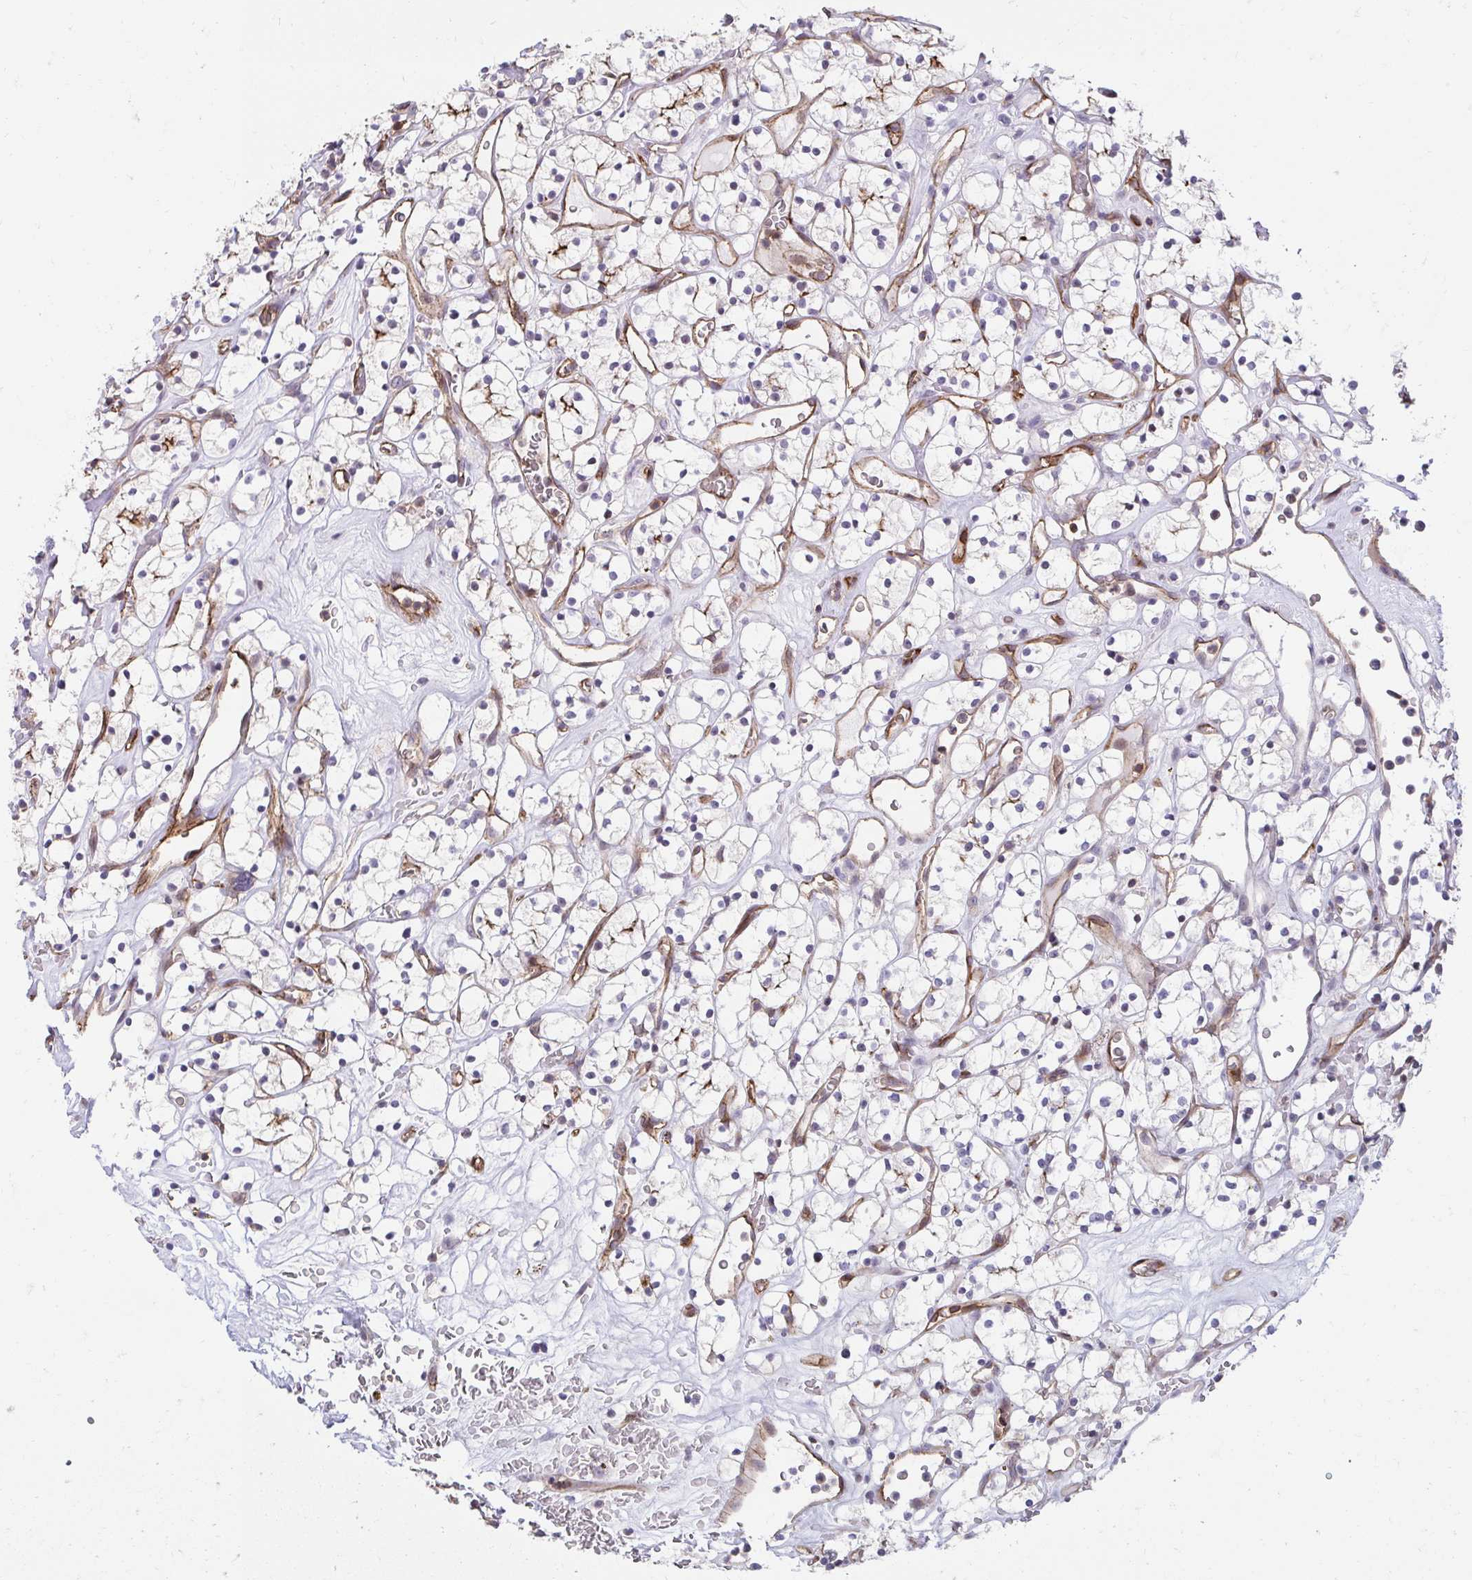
{"staining": {"intensity": "negative", "quantity": "none", "location": "none"}, "tissue": "renal cancer", "cell_type": "Tumor cells", "image_type": "cancer", "snomed": [{"axis": "morphology", "description": "Adenocarcinoma, NOS"}, {"axis": "topography", "description": "Kidney"}], "caption": "The image reveals no significant positivity in tumor cells of renal cancer. (DAB (3,3'-diaminobenzidine) immunohistochemistry (IHC) with hematoxylin counter stain).", "gene": "FOXN3", "patient": {"sex": "female", "age": 64}}